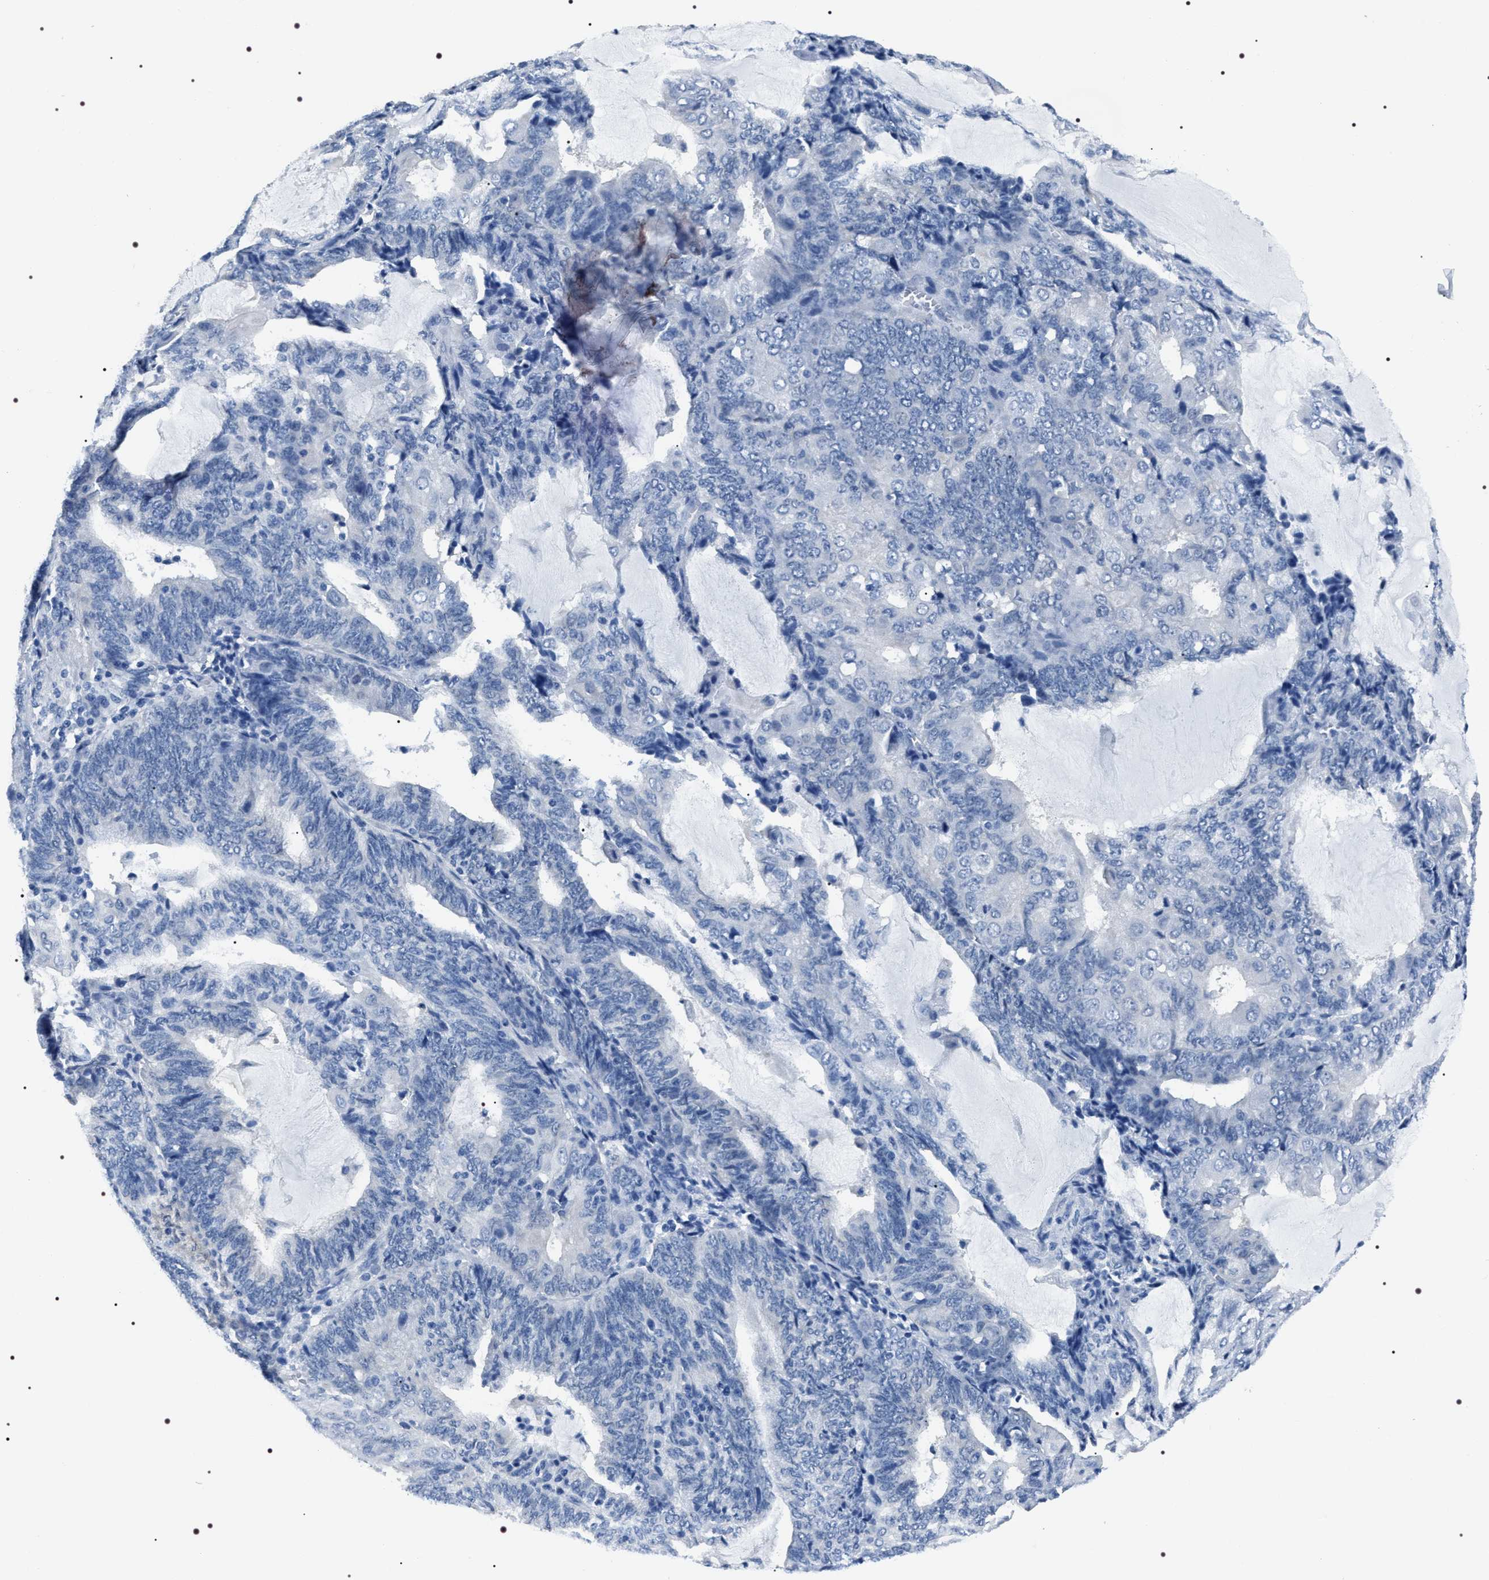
{"staining": {"intensity": "negative", "quantity": "none", "location": "none"}, "tissue": "endometrial cancer", "cell_type": "Tumor cells", "image_type": "cancer", "snomed": [{"axis": "morphology", "description": "Adenocarcinoma, NOS"}, {"axis": "topography", "description": "Endometrium"}], "caption": "DAB (3,3'-diaminobenzidine) immunohistochemical staining of human endometrial cancer (adenocarcinoma) demonstrates no significant positivity in tumor cells.", "gene": "ADH4", "patient": {"sex": "female", "age": 81}}